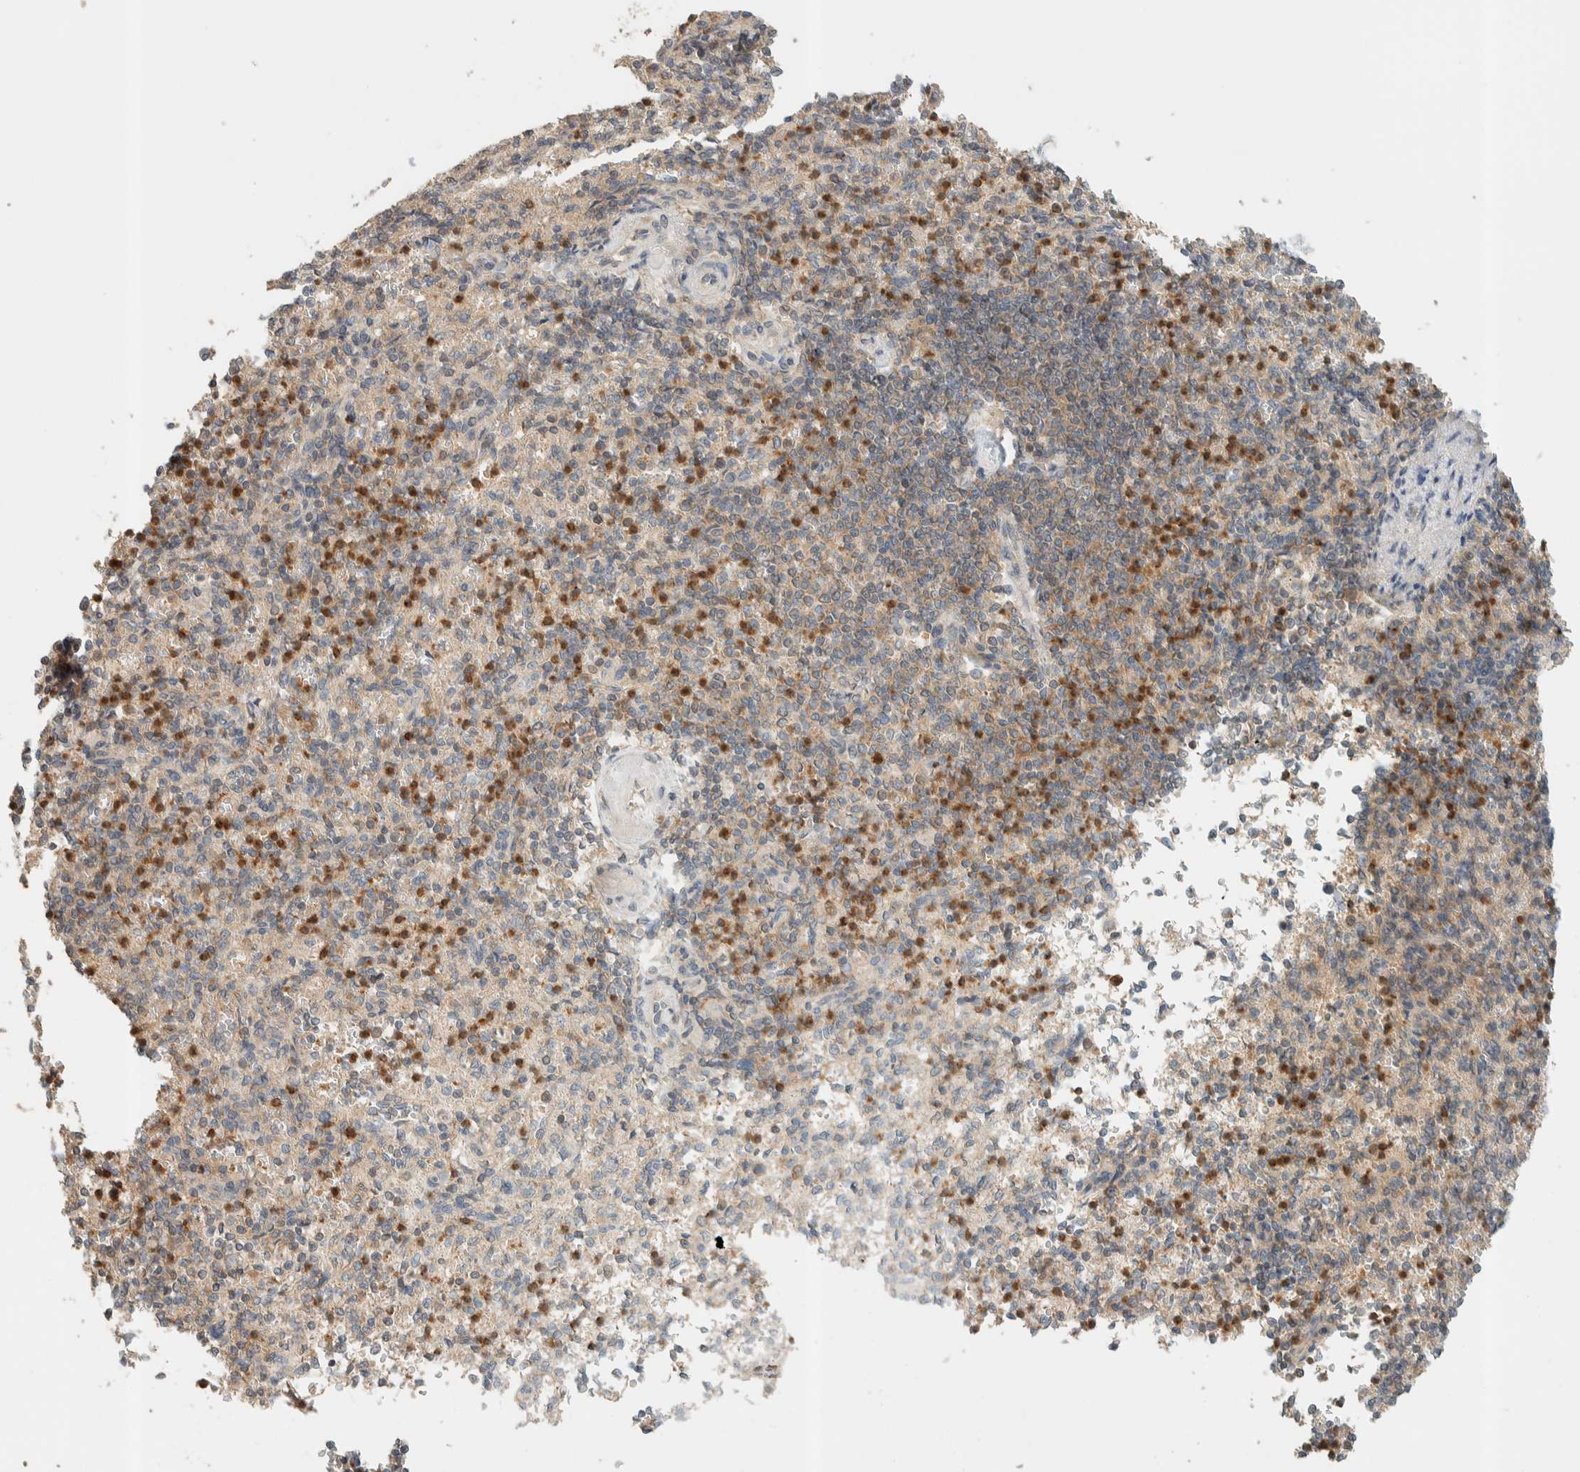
{"staining": {"intensity": "moderate", "quantity": "25%-75%", "location": "cytoplasmic/membranous"}, "tissue": "spleen", "cell_type": "Cells in red pulp", "image_type": "normal", "snomed": [{"axis": "morphology", "description": "Normal tissue, NOS"}, {"axis": "topography", "description": "Spleen"}], "caption": "DAB immunohistochemical staining of benign human spleen shows moderate cytoplasmic/membranous protein staining in approximately 25%-75% of cells in red pulp.", "gene": "ADSS2", "patient": {"sex": "female", "age": 74}}